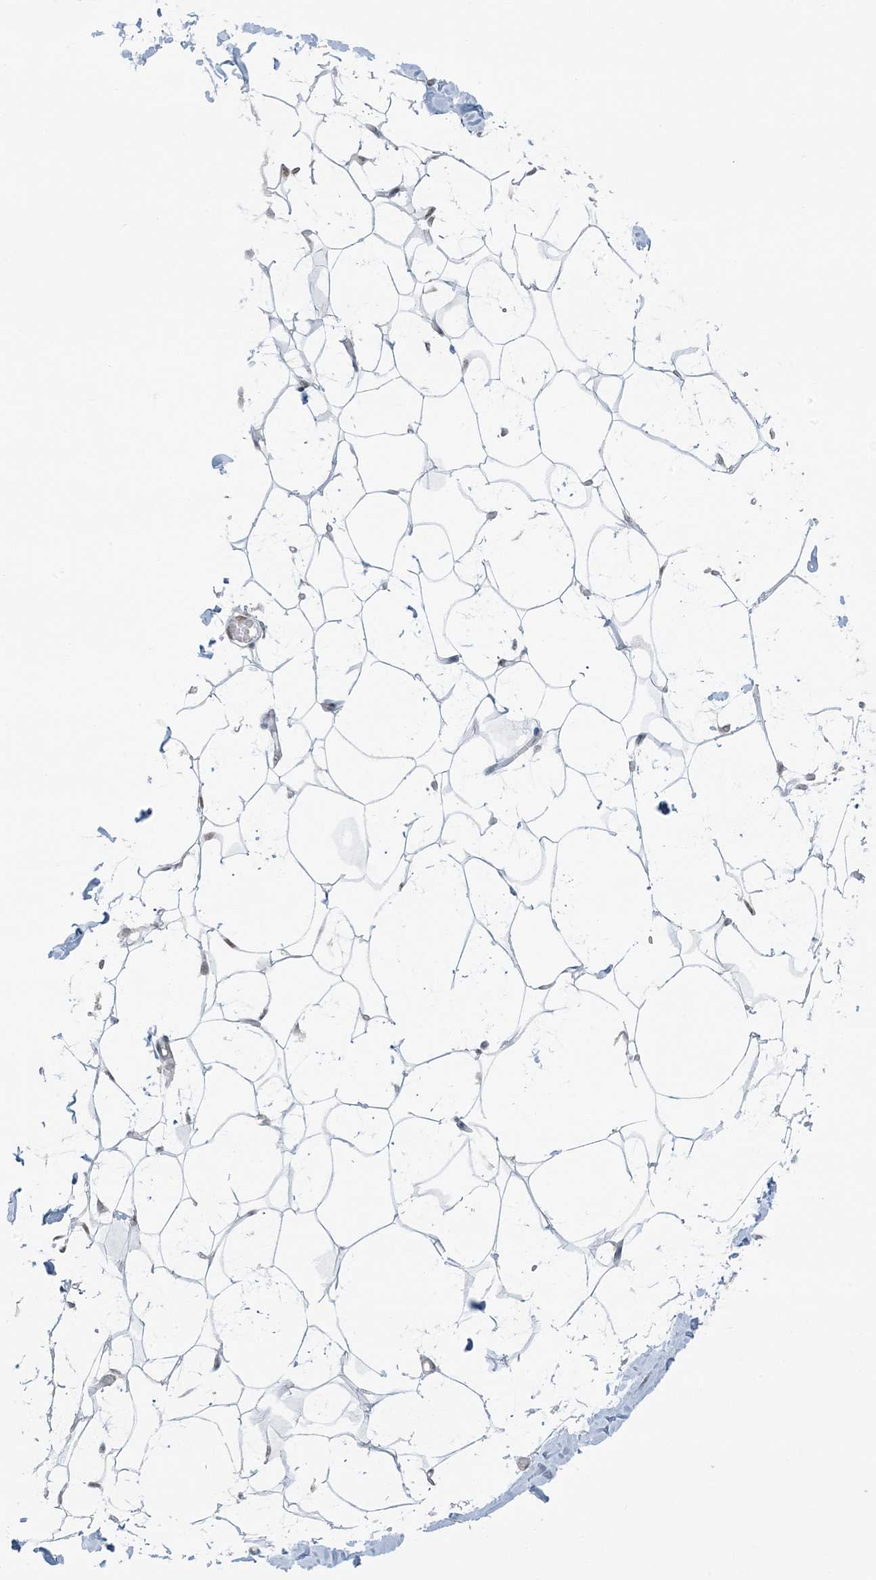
{"staining": {"intensity": "negative", "quantity": "none", "location": "none"}, "tissue": "breast", "cell_type": "Adipocytes", "image_type": "normal", "snomed": [{"axis": "morphology", "description": "Normal tissue, NOS"}, {"axis": "topography", "description": "Breast"}], "caption": "This is an immunohistochemistry (IHC) image of benign breast. There is no expression in adipocytes.", "gene": "ZNF787", "patient": {"sex": "female", "age": 27}}